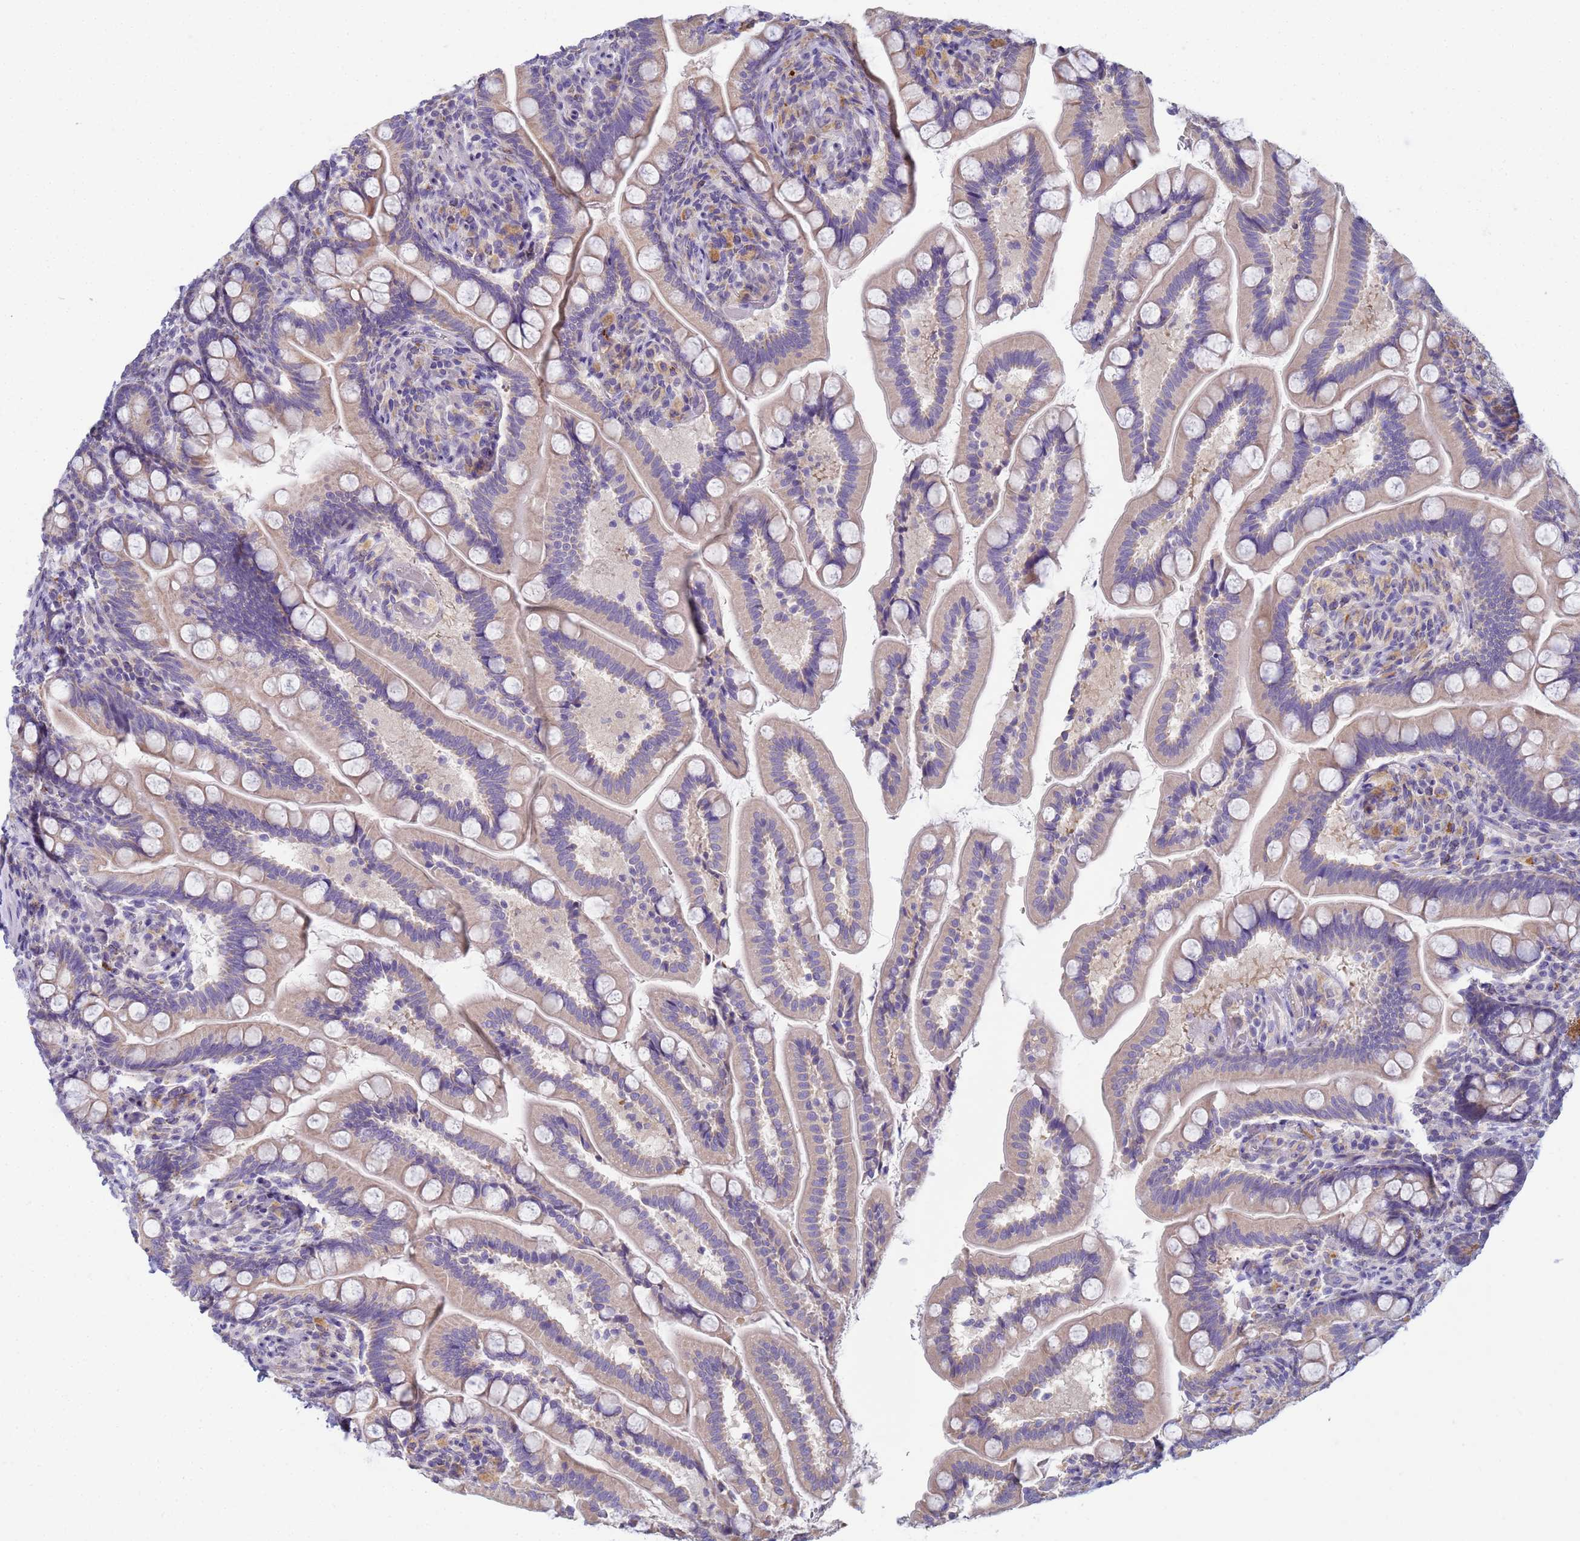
{"staining": {"intensity": "strong", "quantity": "<25%", "location": "cytoplasmic/membranous"}, "tissue": "small intestine", "cell_type": "Glandular cells", "image_type": "normal", "snomed": [{"axis": "morphology", "description": "Normal tissue, NOS"}, {"axis": "topography", "description": "Small intestine"}], "caption": "Immunohistochemistry photomicrograph of benign human small intestine stained for a protein (brown), which shows medium levels of strong cytoplasmic/membranous expression in about <25% of glandular cells.", "gene": "CR1", "patient": {"sex": "female", "age": 64}}